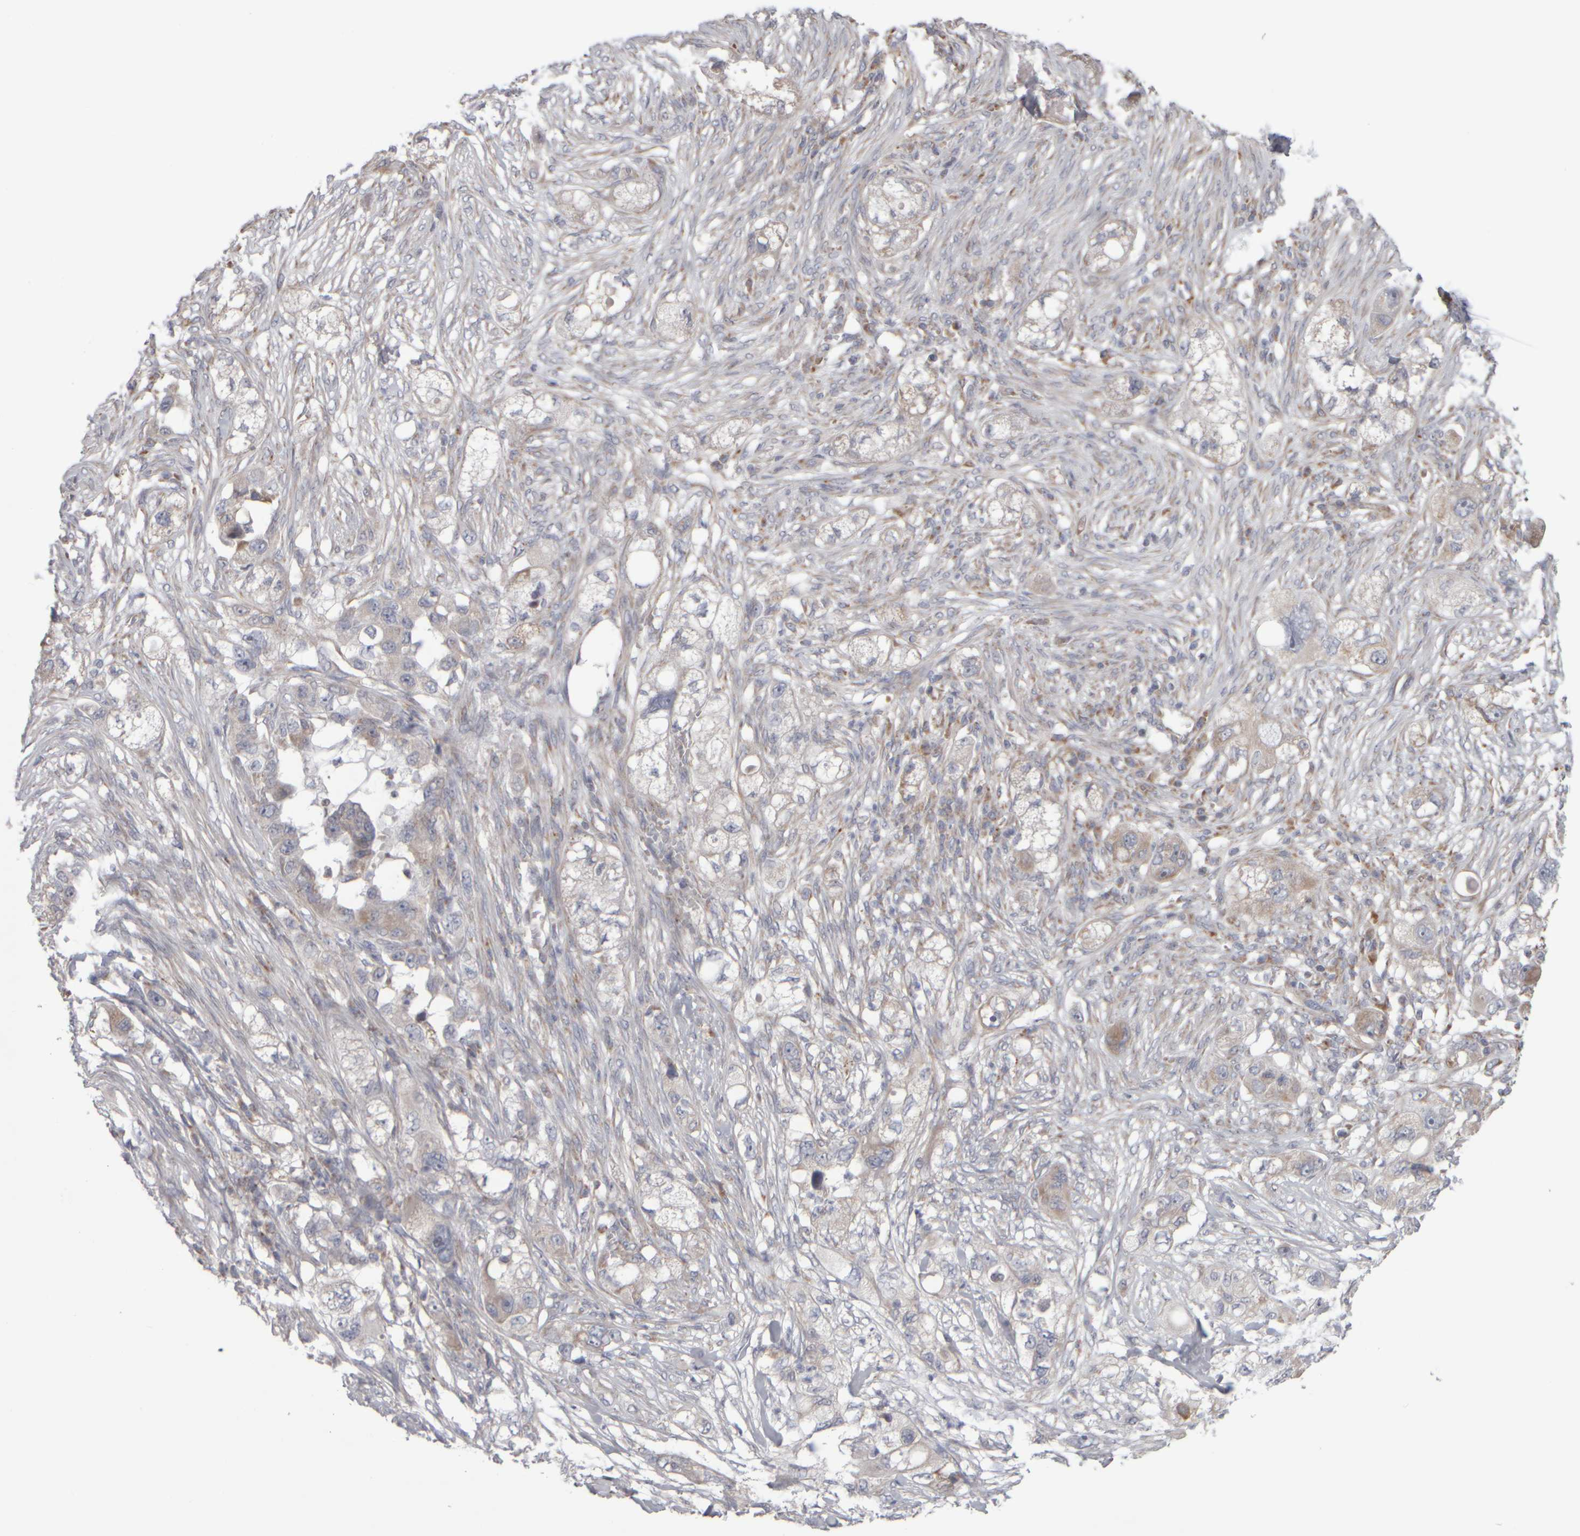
{"staining": {"intensity": "weak", "quantity": "25%-75%", "location": "cytoplasmic/membranous"}, "tissue": "pancreatic cancer", "cell_type": "Tumor cells", "image_type": "cancer", "snomed": [{"axis": "morphology", "description": "Adenocarcinoma, NOS"}, {"axis": "topography", "description": "Pancreas"}], "caption": "Pancreatic adenocarcinoma stained for a protein (brown) demonstrates weak cytoplasmic/membranous positive expression in approximately 25%-75% of tumor cells.", "gene": "SCO1", "patient": {"sex": "female", "age": 78}}